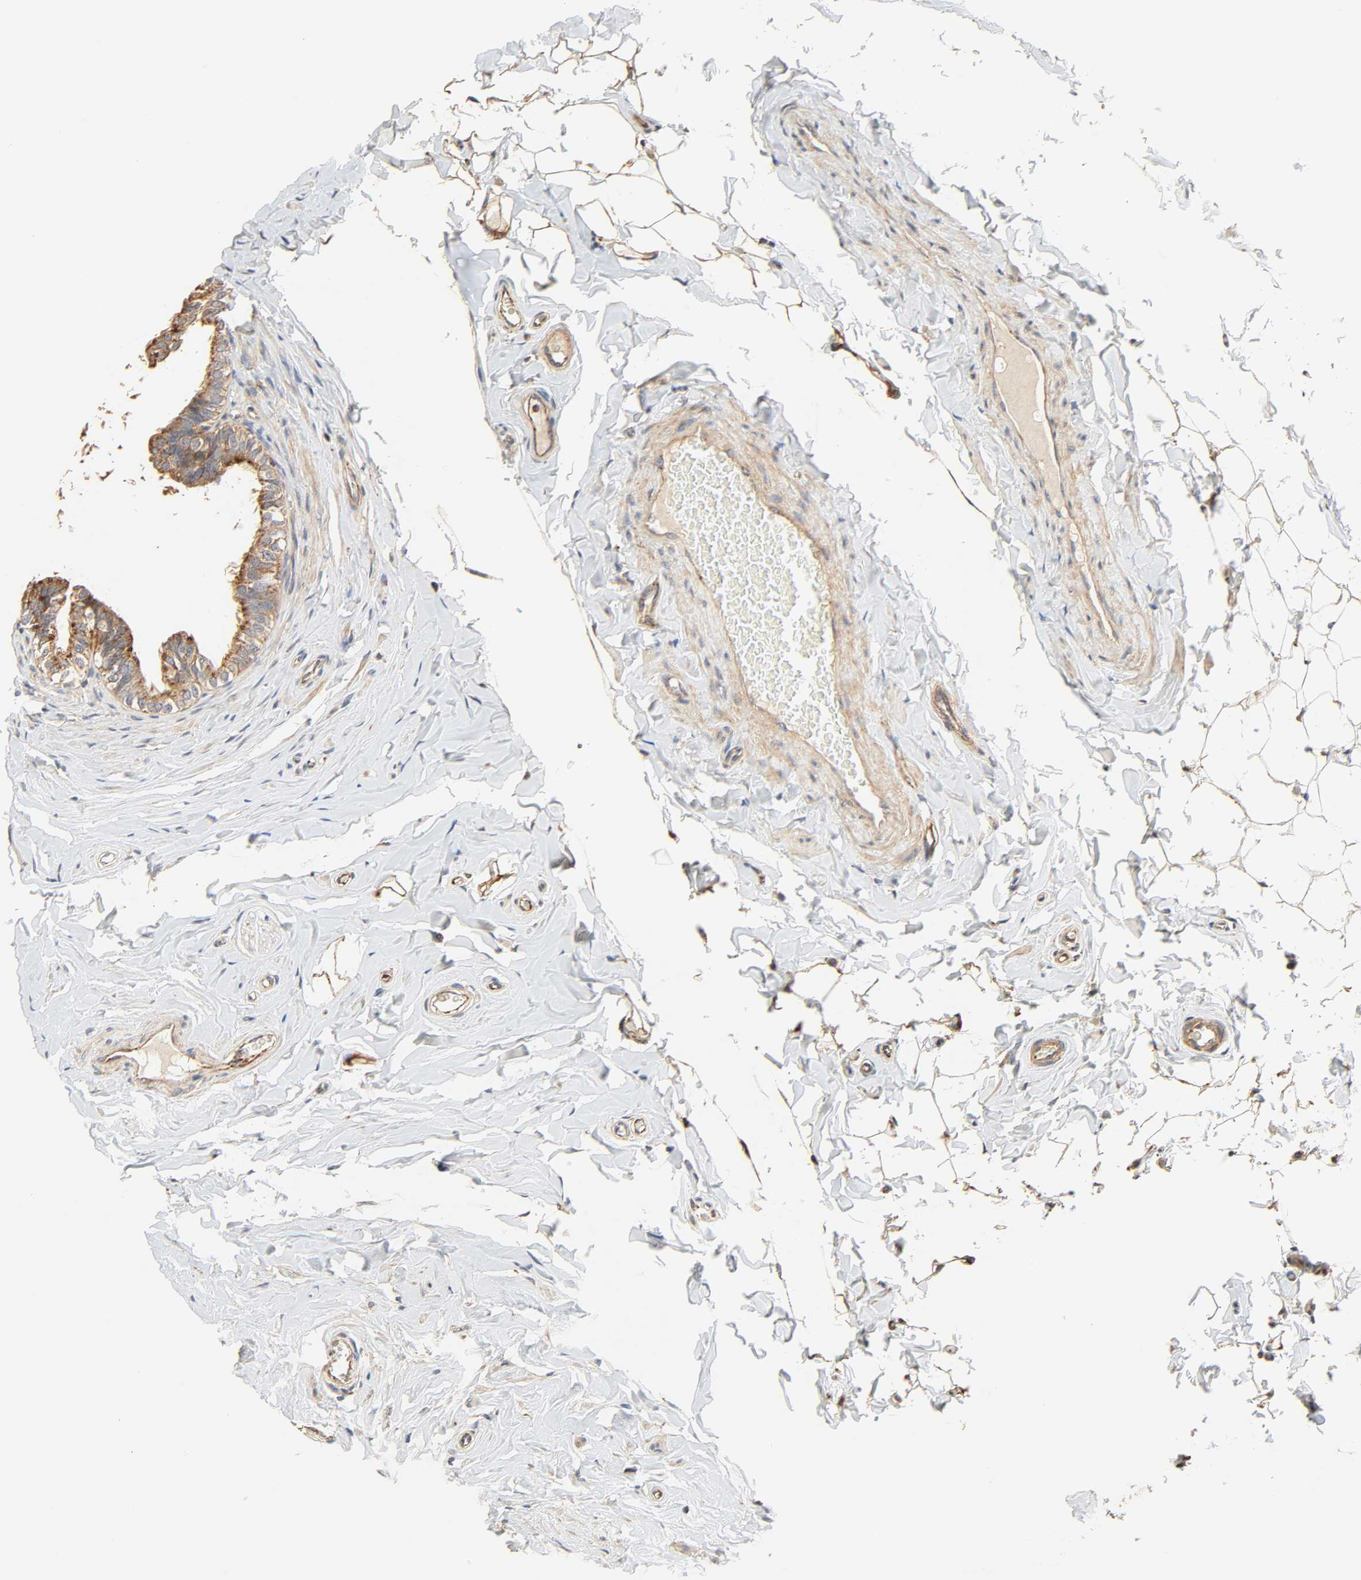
{"staining": {"intensity": "strong", "quantity": ">75%", "location": "cytoplasmic/membranous"}, "tissue": "epididymis", "cell_type": "Glandular cells", "image_type": "normal", "snomed": [{"axis": "morphology", "description": "Normal tissue, NOS"}, {"axis": "topography", "description": "Epididymis"}], "caption": "The micrograph reveals immunohistochemical staining of benign epididymis. There is strong cytoplasmic/membranous positivity is seen in approximately >75% of glandular cells.", "gene": "MAPK6", "patient": {"sex": "male", "age": 26}}